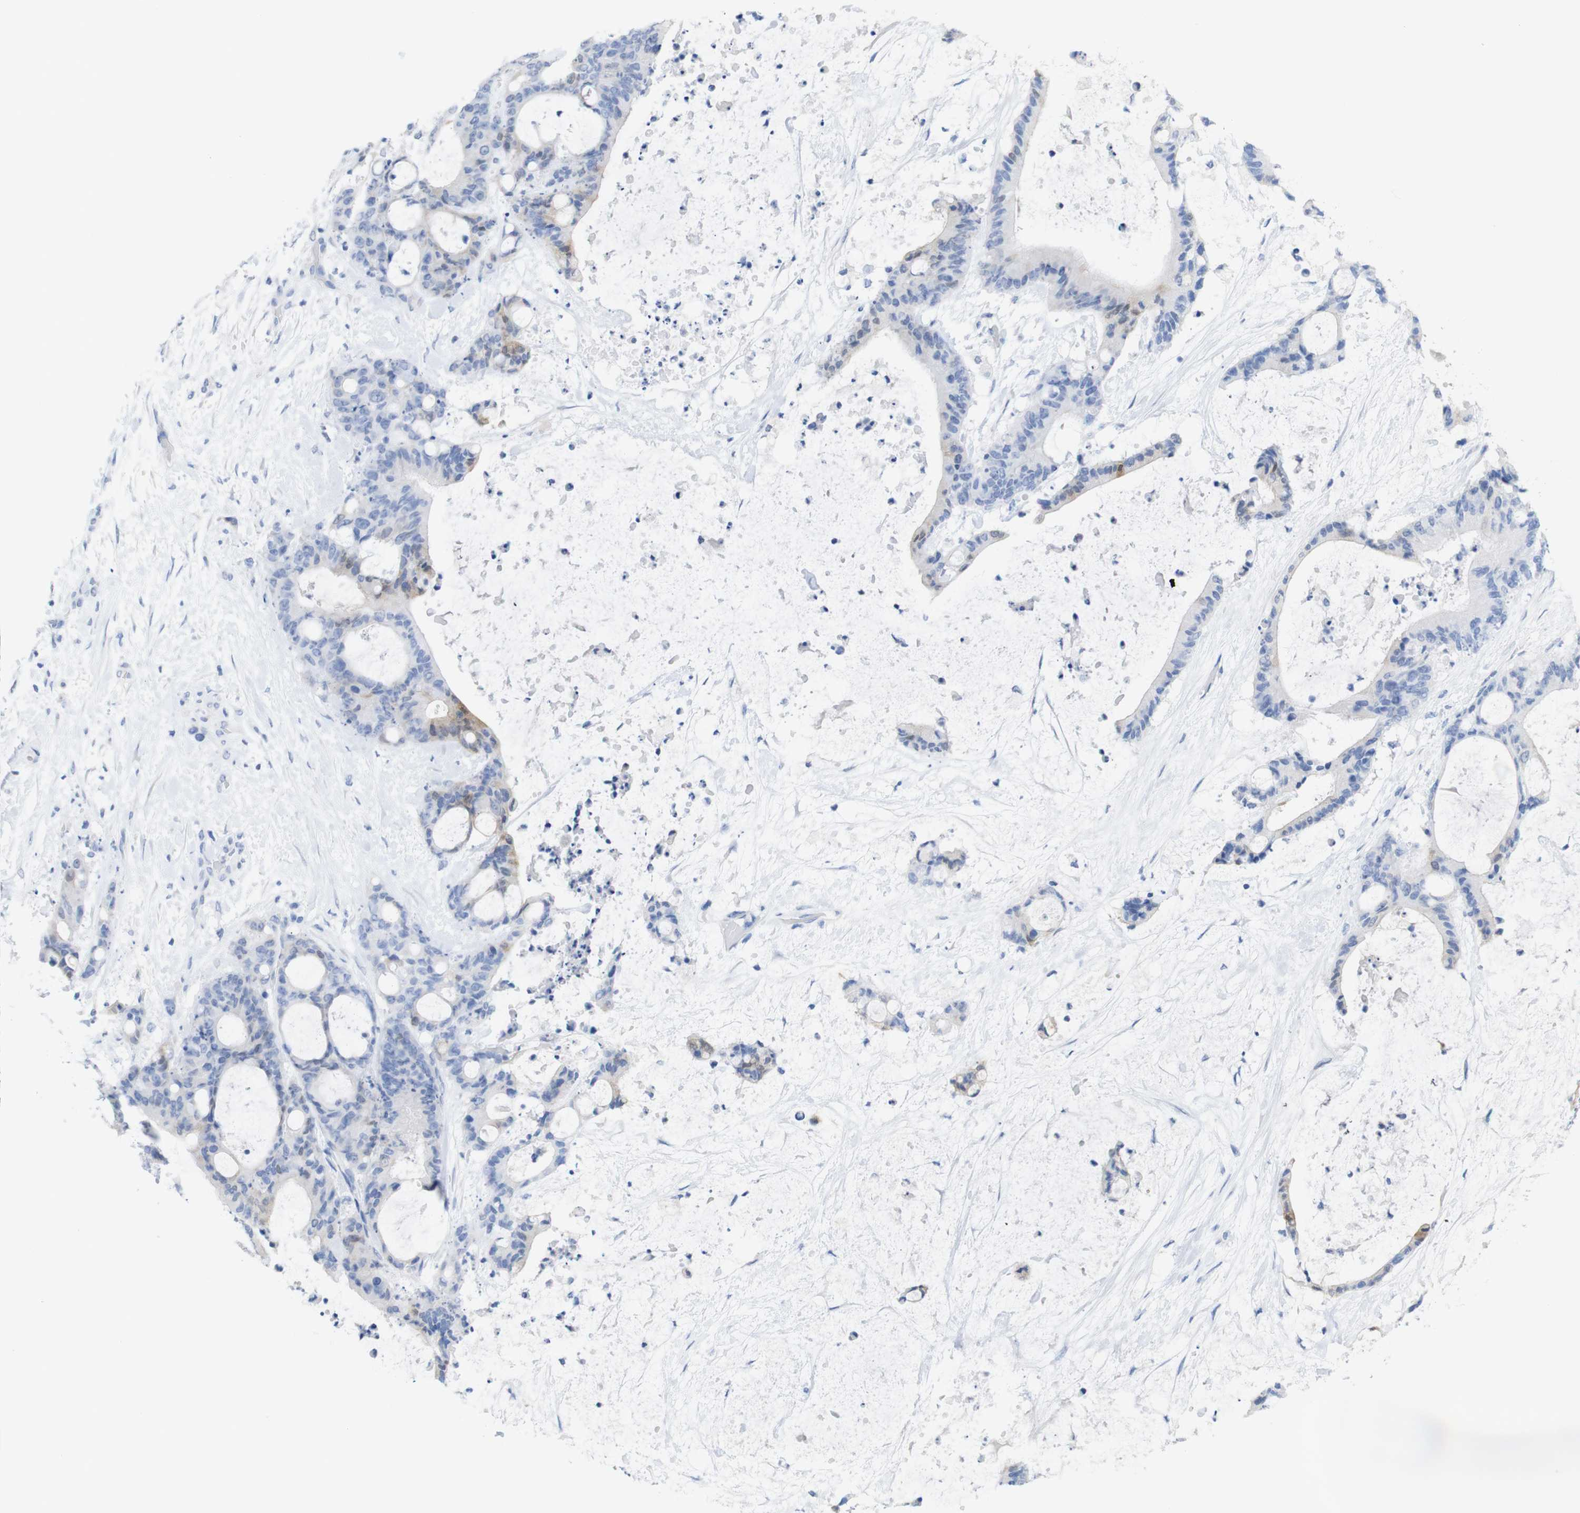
{"staining": {"intensity": "weak", "quantity": "<25%", "location": "cytoplasmic/membranous"}, "tissue": "liver cancer", "cell_type": "Tumor cells", "image_type": "cancer", "snomed": [{"axis": "morphology", "description": "Cholangiocarcinoma"}, {"axis": "topography", "description": "Liver"}], "caption": "DAB immunohistochemical staining of liver cancer displays no significant expression in tumor cells. (Stains: DAB (3,3'-diaminobenzidine) immunohistochemistry (IHC) with hematoxylin counter stain, Microscopy: brightfield microscopy at high magnification).", "gene": "PNMA1", "patient": {"sex": "female", "age": 73}}